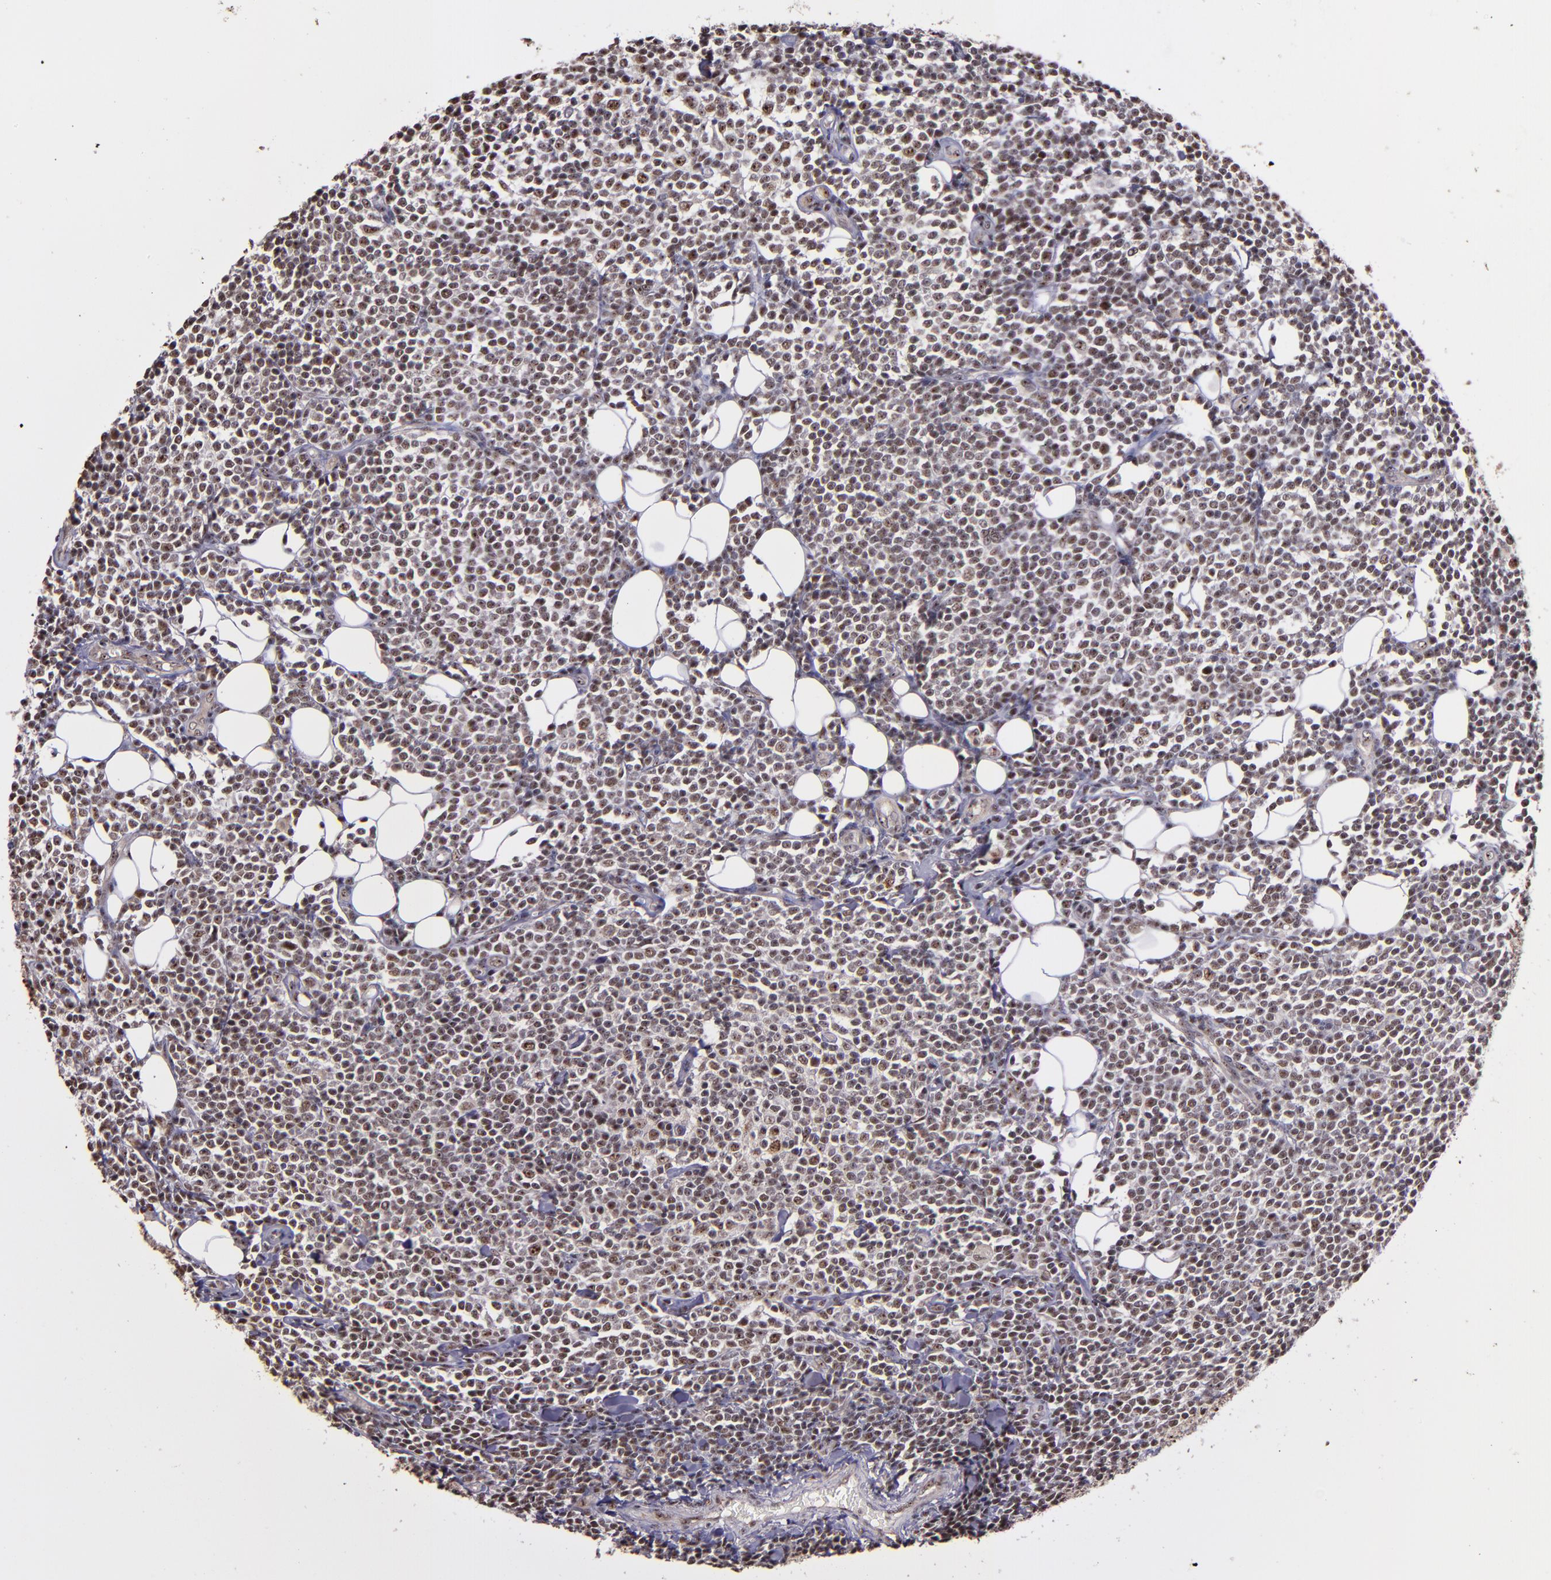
{"staining": {"intensity": "moderate", "quantity": ">75%", "location": "nuclear"}, "tissue": "lymphoma", "cell_type": "Tumor cells", "image_type": "cancer", "snomed": [{"axis": "morphology", "description": "Malignant lymphoma, non-Hodgkin's type, Low grade"}, {"axis": "topography", "description": "Soft tissue"}], "caption": "Low-grade malignant lymphoma, non-Hodgkin's type stained with a protein marker demonstrates moderate staining in tumor cells.", "gene": "CECR2", "patient": {"sex": "male", "age": 92}}